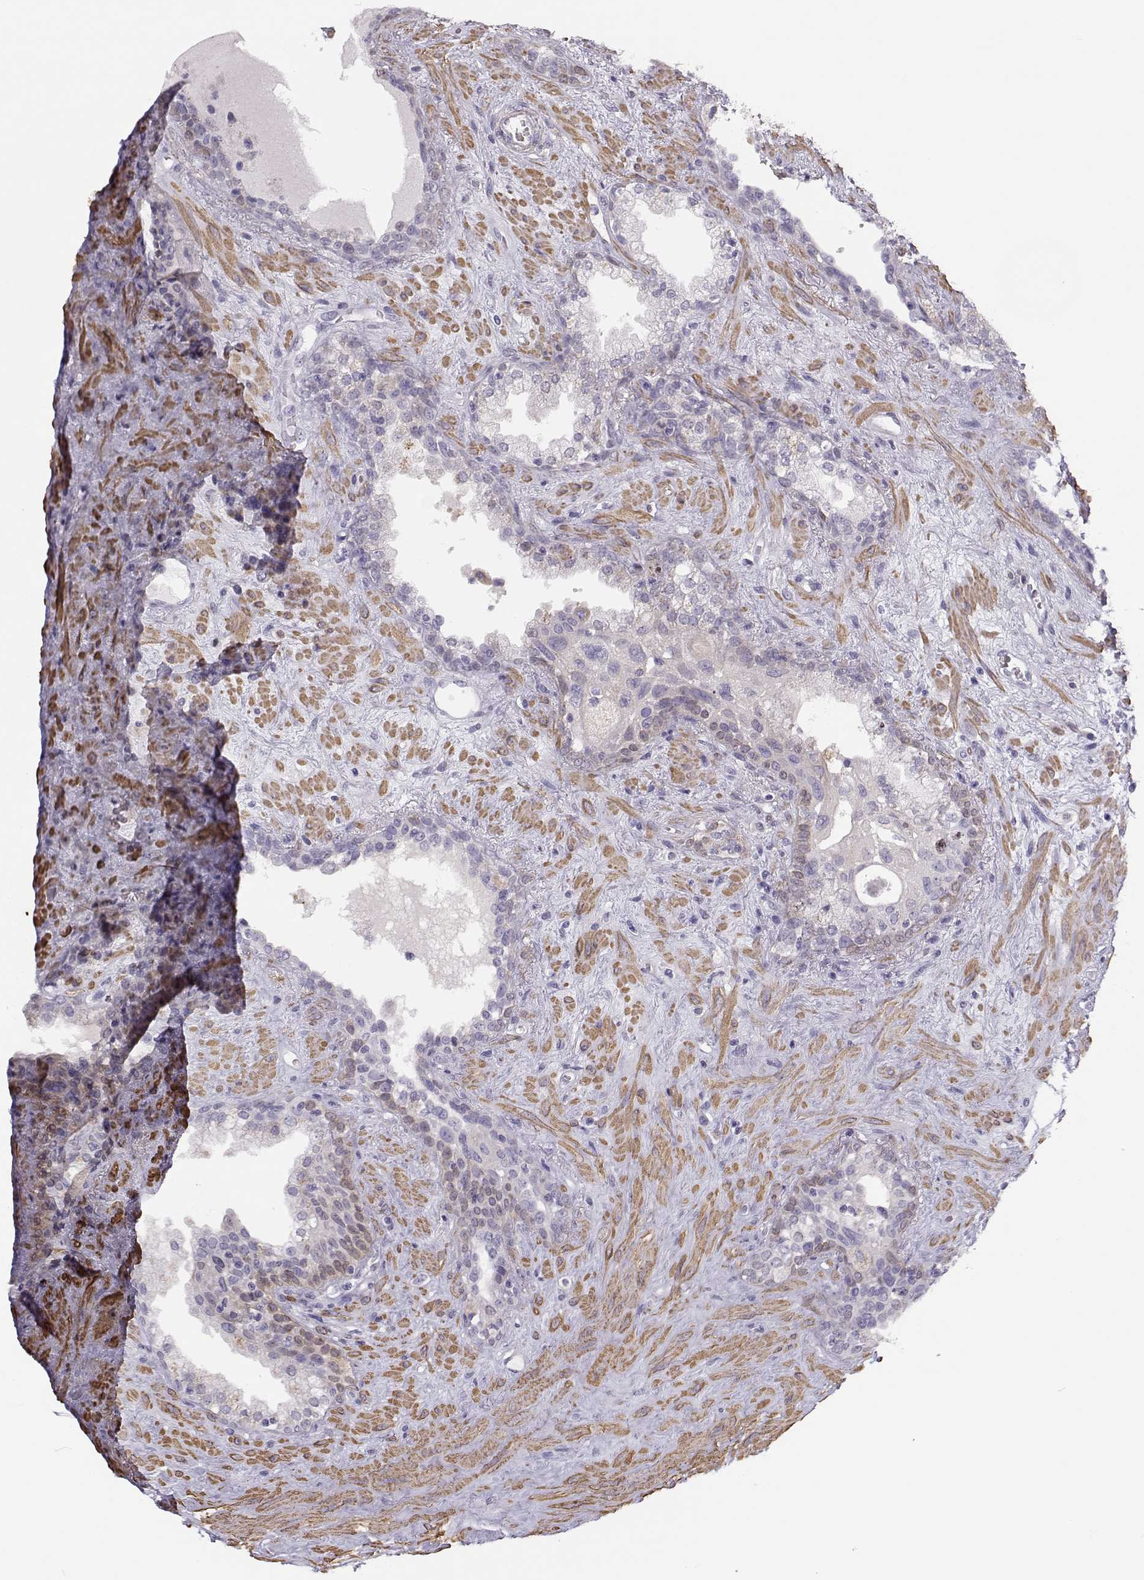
{"staining": {"intensity": "negative", "quantity": "none", "location": "none"}, "tissue": "prostate", "cell_type": "Glandular cells", "image_type": "normal", "snomed": [{"axis": "morphology", "description": "Normal tissue, NOS"}, {"axis": "topography", "description": "Prostate"}], "caption": "The image displays no significant staining in glandular cells of prostate. Nuclei are stained in blue.", "gene": "UCP3", "patient": {"sex": "male", "age": 63}}